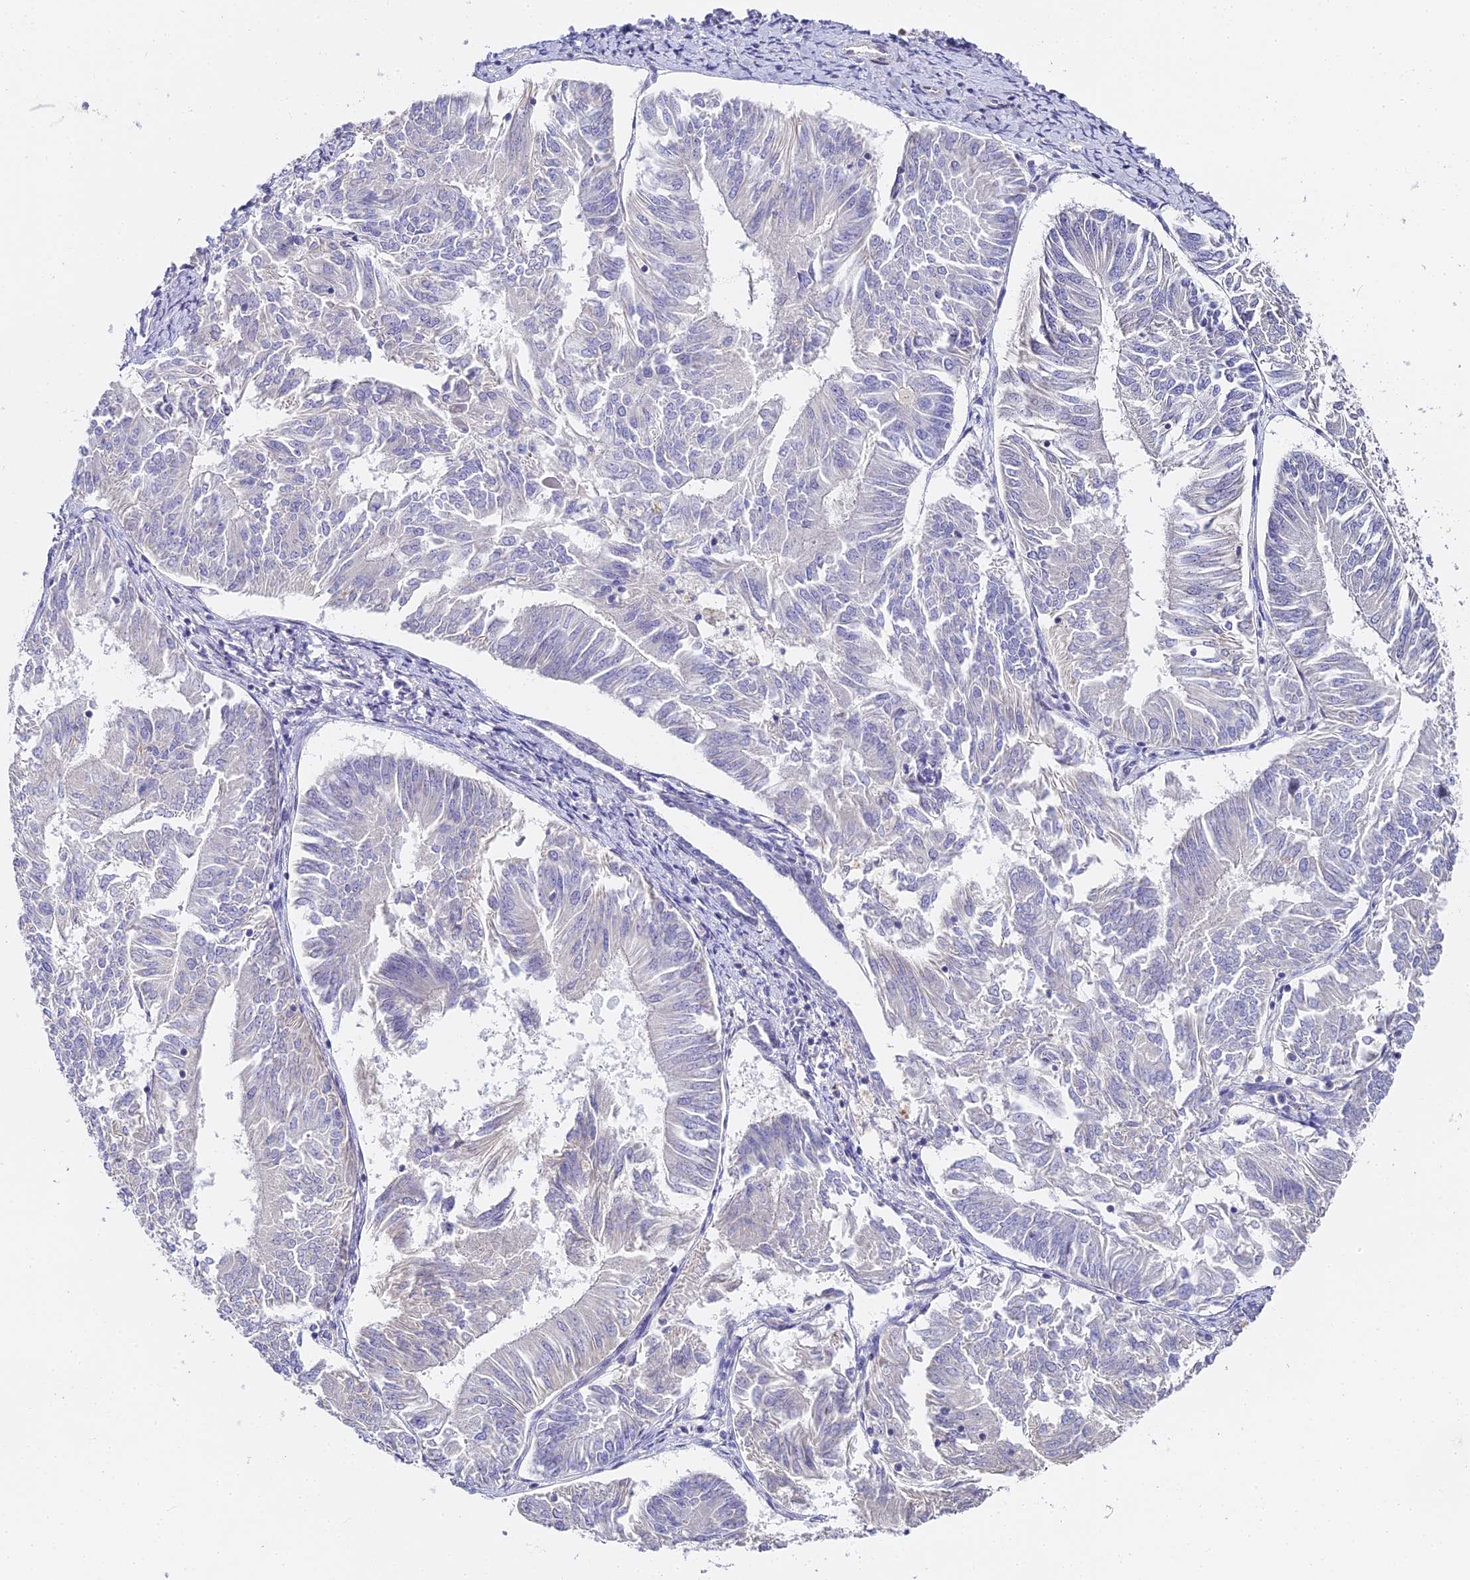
{"staining": {"intensity": "negative", "quantity": "none", "location": "none"}, "tissue": "endometrial cancer", "cell_type": "Tumor cells", "image_type": "cancer", "snomed": [{"axis": "morphology", "description": "Adenocarcinoma, NOS"}, {"axis": "topography", "description": "Endometrium"}], "caption": "Immunohistochemical staining of human adenocarcinoma (endometrial) reveals no significant staining in tumor cells.", "gene": "SERP1", "patient": {"sex": "female", "age": 58}}